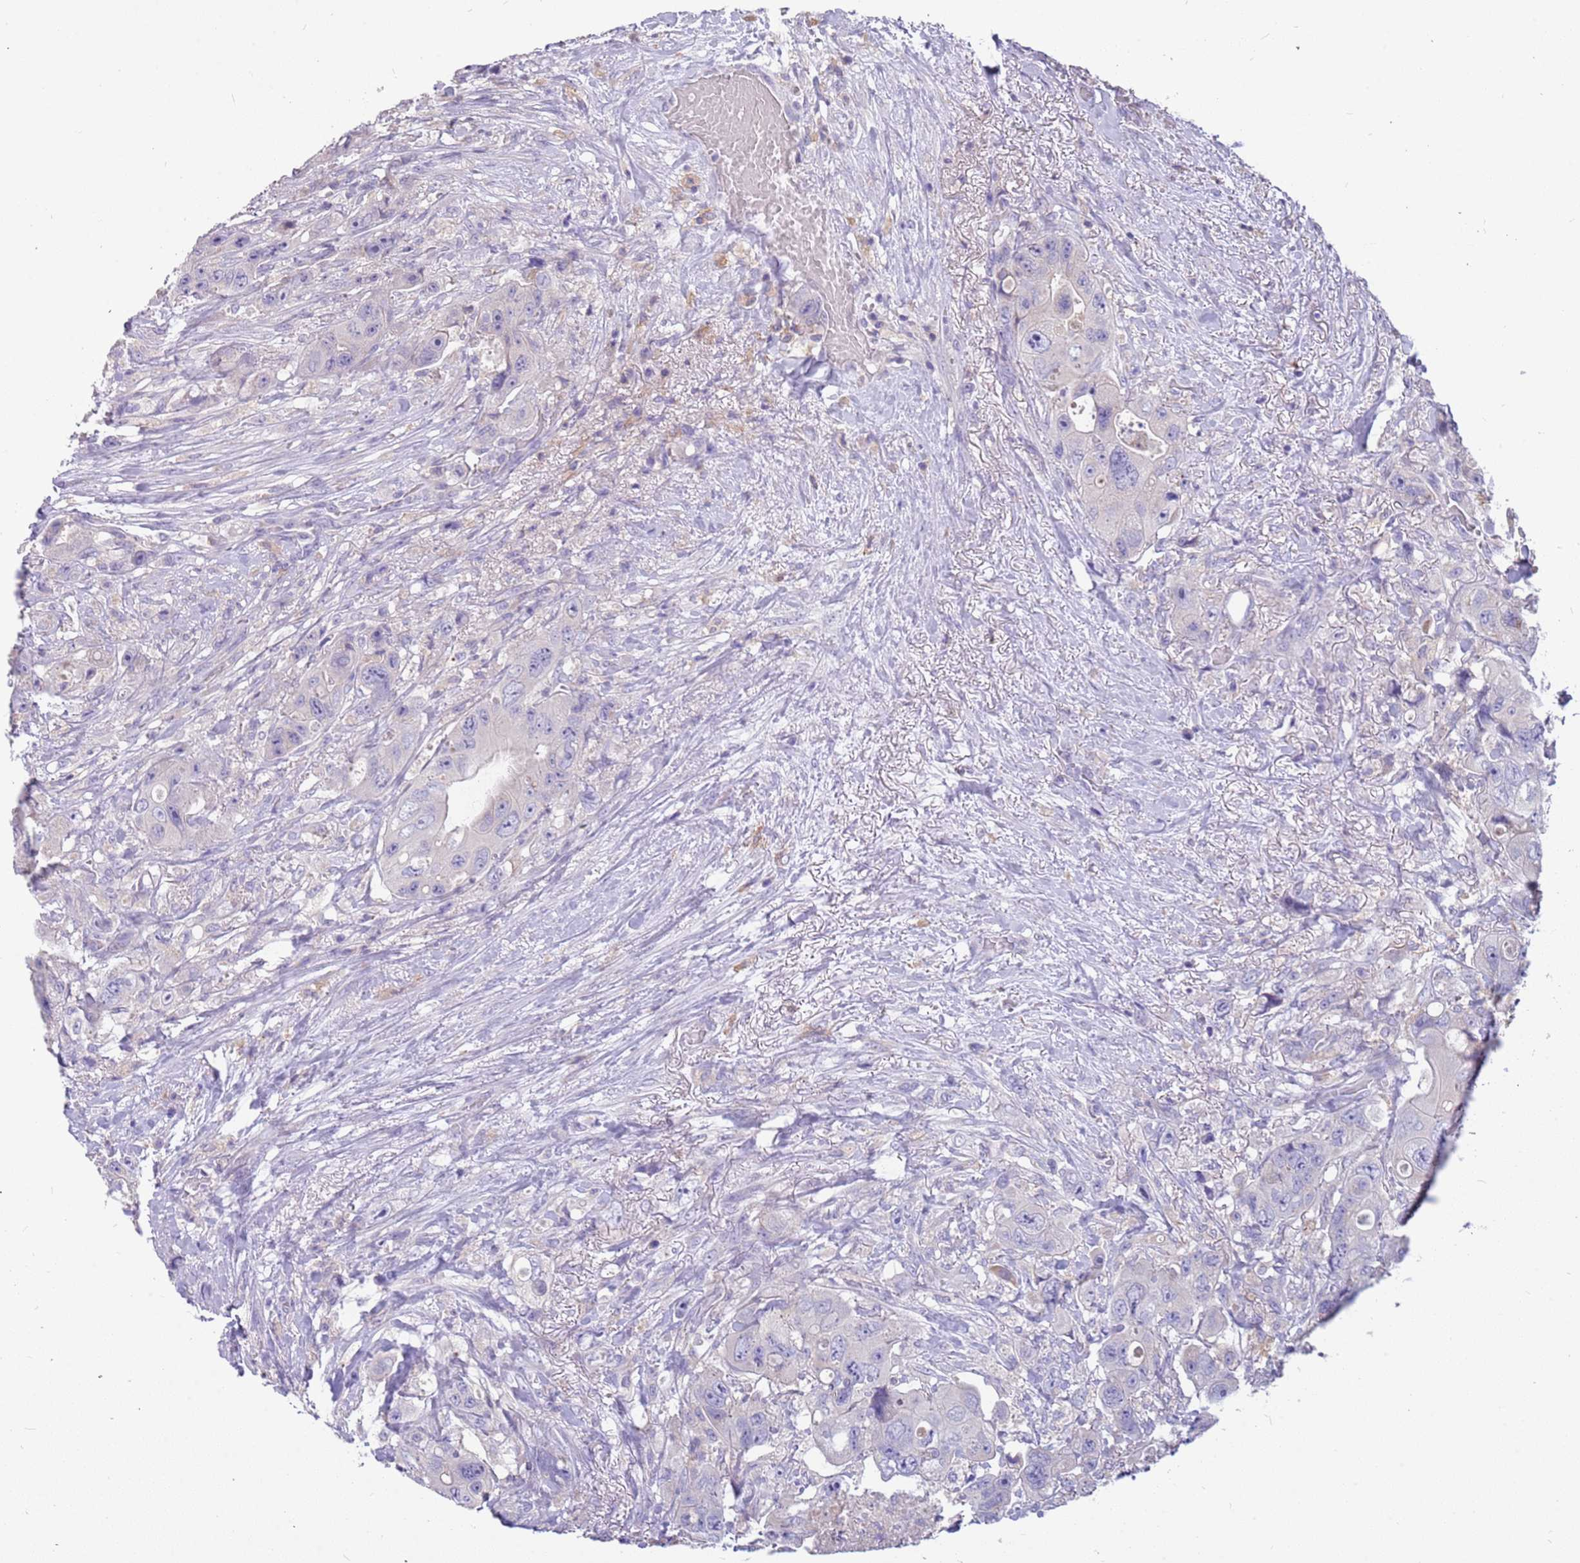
{"staining": {"intensity": "negative", "quantity": "none", "location": "none"}, "tissue": "colorectal cancer", "cell_type": "Tumor cells", "image_type": "cancer", "snomed": [{"axis": "morphology", "description": "Adenocarcinoma, NOS"}, {"axis": "topography", "description": "Colon"}], "caption": "An image of human colorectal adenocarcinoma is negative for staining in tumor cells.", "gene": "RHCG", "patient": {"sex": "female", "age": 46}}